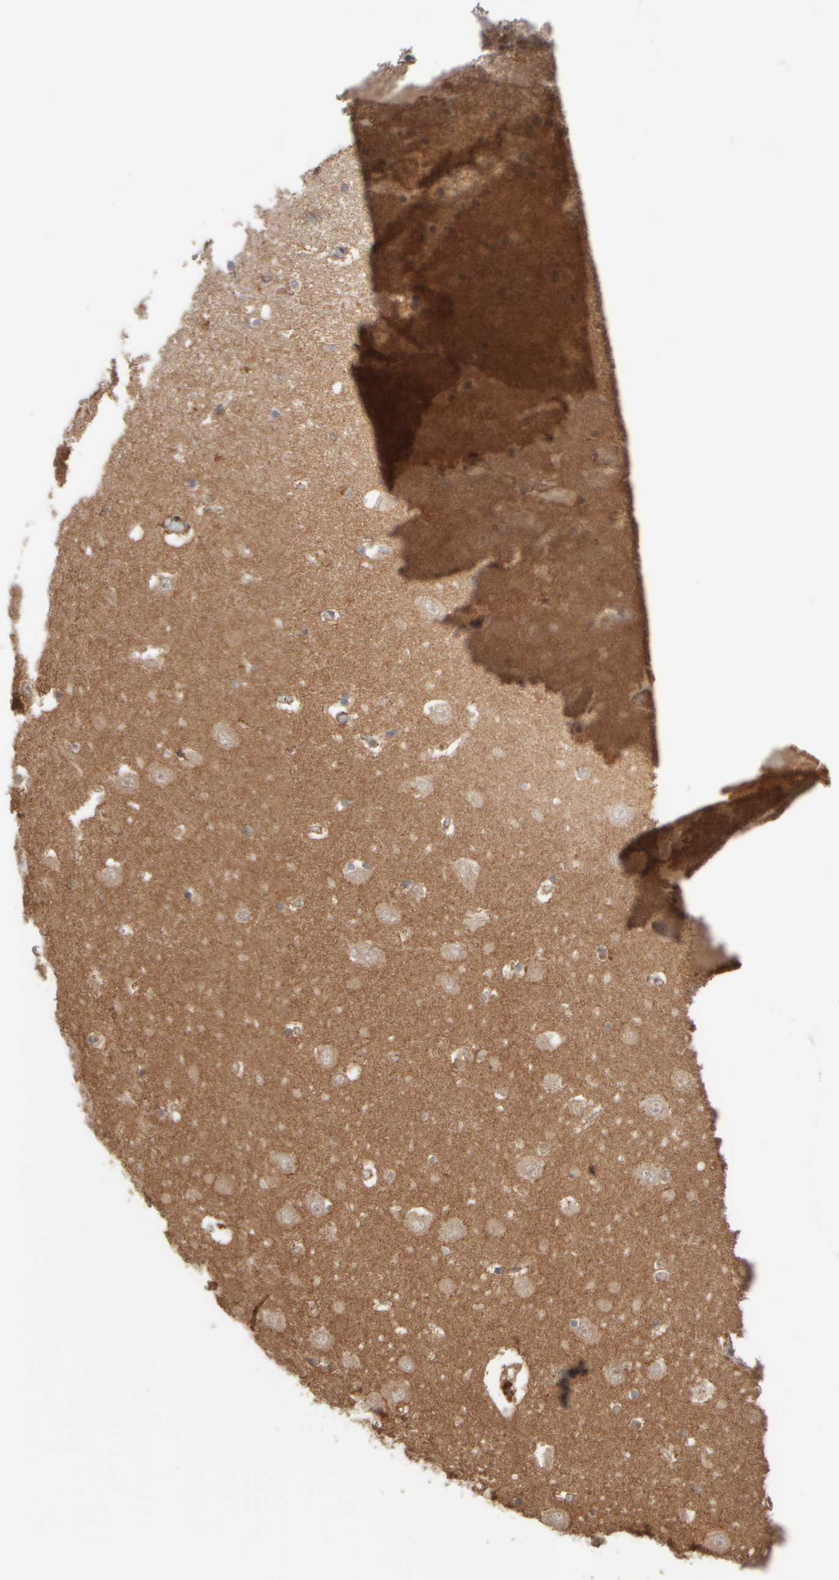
{"staining": {"intensity": "moderate", "quantity": ">75%", "location": "cytoplasmic/membranous"}, "tissue": "hippocampus", "cell_type": "Glial cells", "image_type": "normal", "snomed": [{"axis": "morphology", "description": "Normal tissue, NOS"}, {"axis": "topography", "description": "Hippocampus"}], "caption": "Glial cells reveal moderate cytoplasmic/membranous expression in approximately >75% of cells in unremarkable hippocampus. The staining is performed using DAB (3,3'-diaminobenzidine) brown chromogen to label protein expression. The nuclei are counter-stained blue using hematoxylin.", "gene": "EIF2B3", "patient": {"sex": "male", "age": 70}}